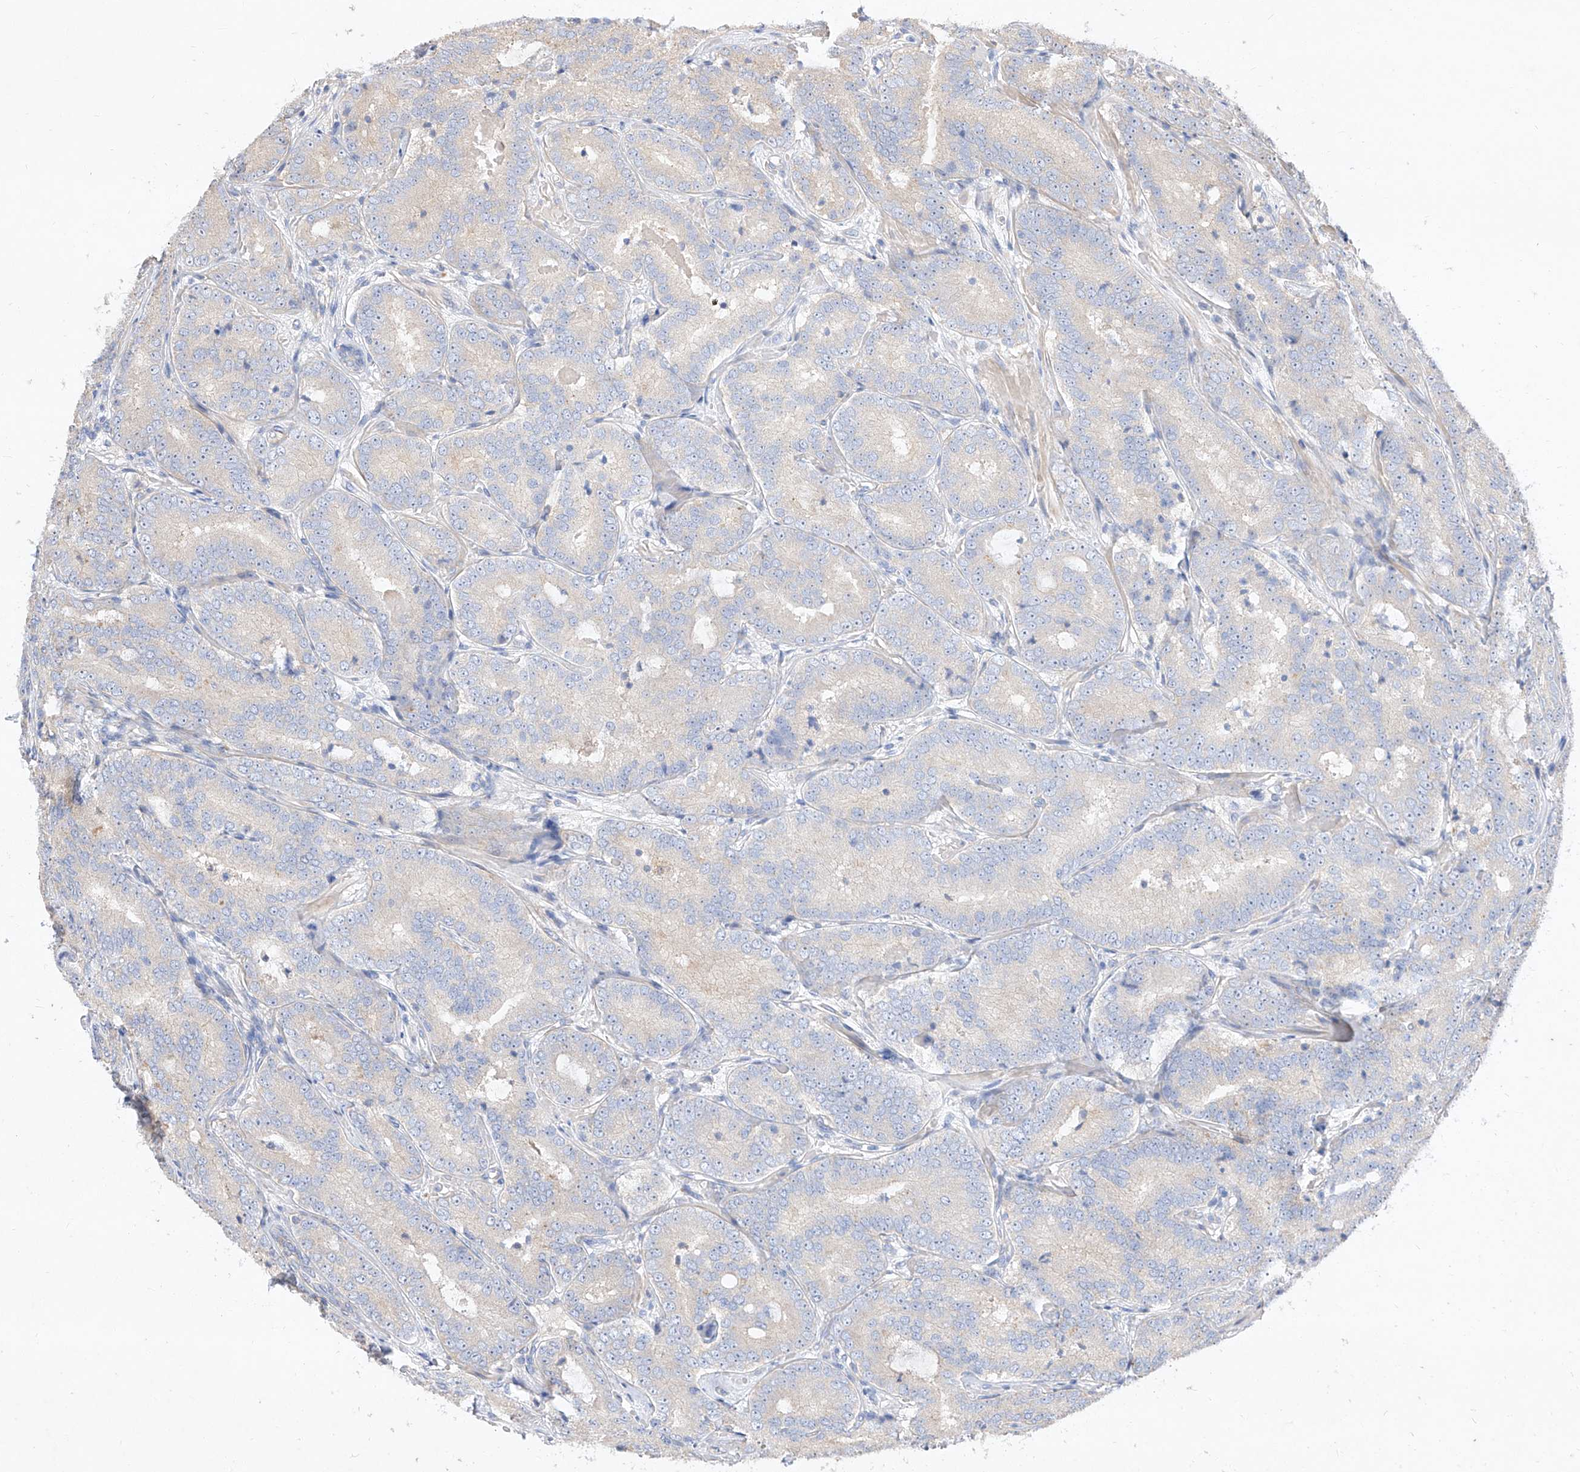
{"staining": {"intensity": "negative", "quantity": "none", "location": "none"}, "tissue": "prostate cancer", "cell_type": "Tumor cells", "image_type": "cancer", "snomed": [{"axis": "morphology", "description": "Adenocarcinoma, High grade"}, {"axis": "topography", "description": "Prostate"}], "caption": "This image is of prostate adenocarcinoma (high-grade) stained with immunohistochemistry (IHC) to label a protein in brown with the nuclei are counter-stained blue. There is no positivity in tumor cells.", "gene": "DIRAS3", "patient": {"sex": "male", "age": 57}}